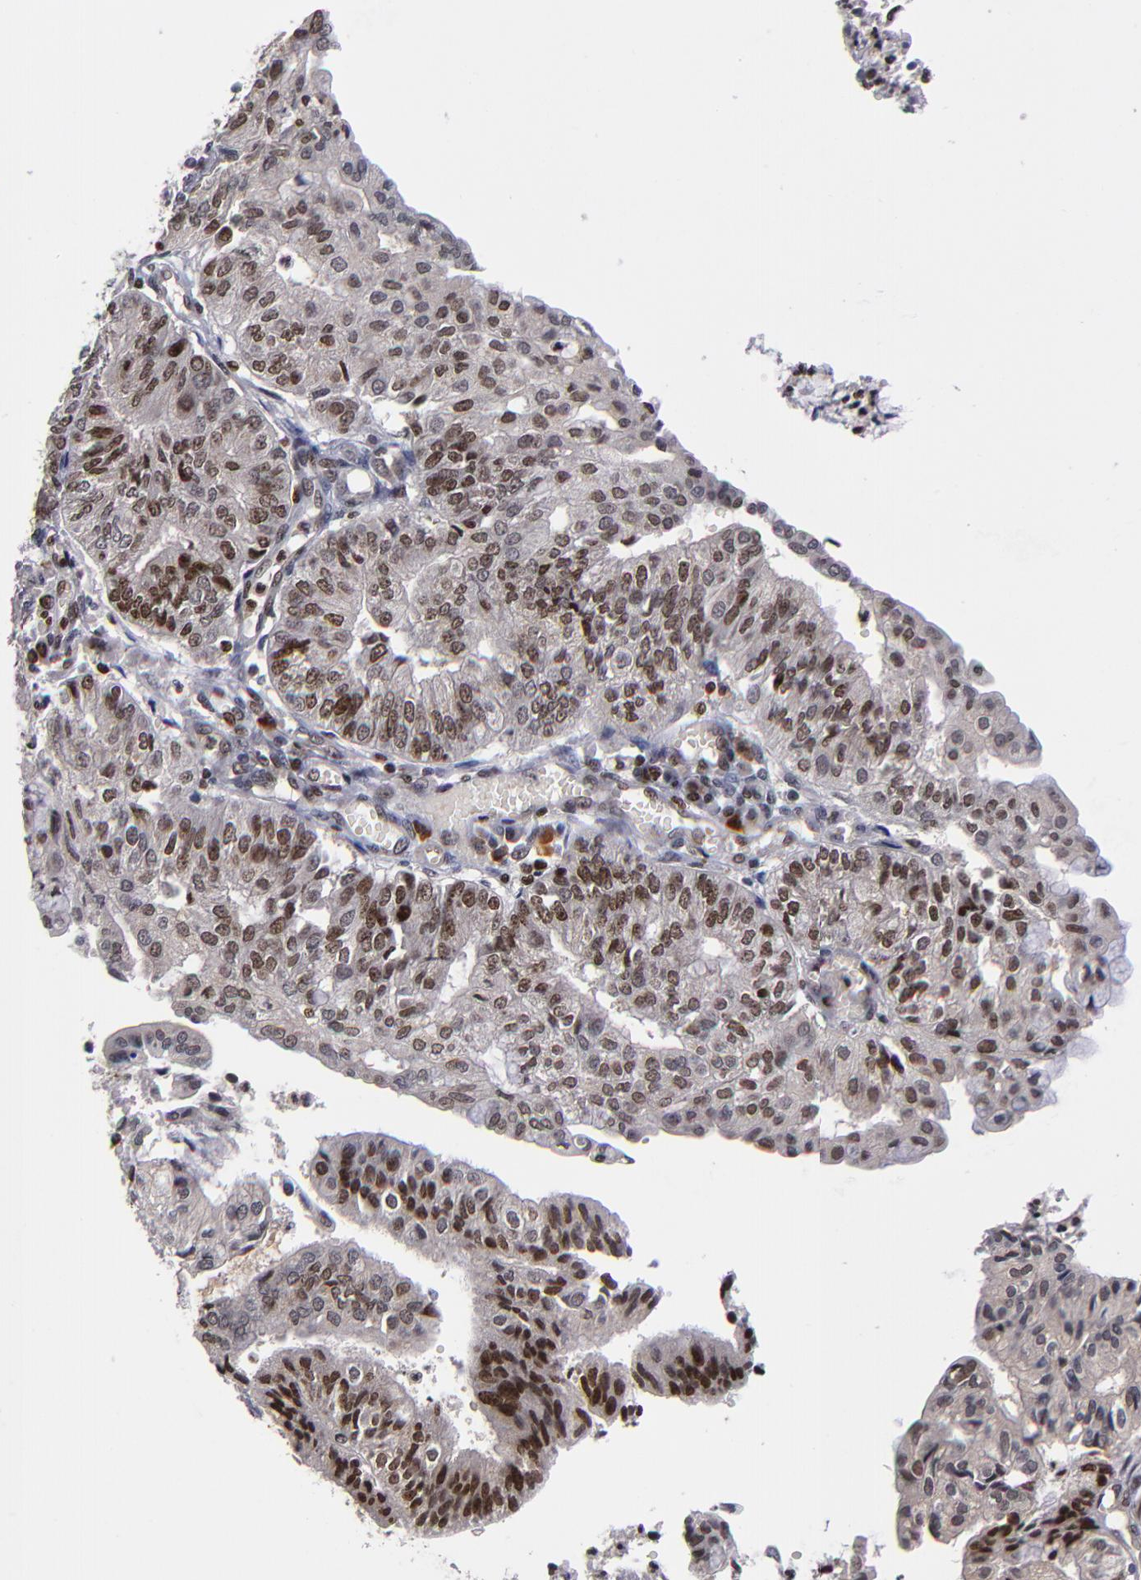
{"staining": {"intensity": "moderate", "quantity": ">75%", "location": "nuclear"}, "tissue": "endometrial cancer", "cell_type": "Tumor cells", "image_type": "cancer", "snomed": [{"axis": "morphology", "description": "Adenocarcinoma, NOS"}, {"axis": "topography", "description": "Endometrium"}], "caption": "Tumor cells display moderate nuclear staining in about >75% of cells in endometrial cancer (adenocarcinoma).", "gene": "KDM6A", "patient": {"sex": "female", "age": 59}}